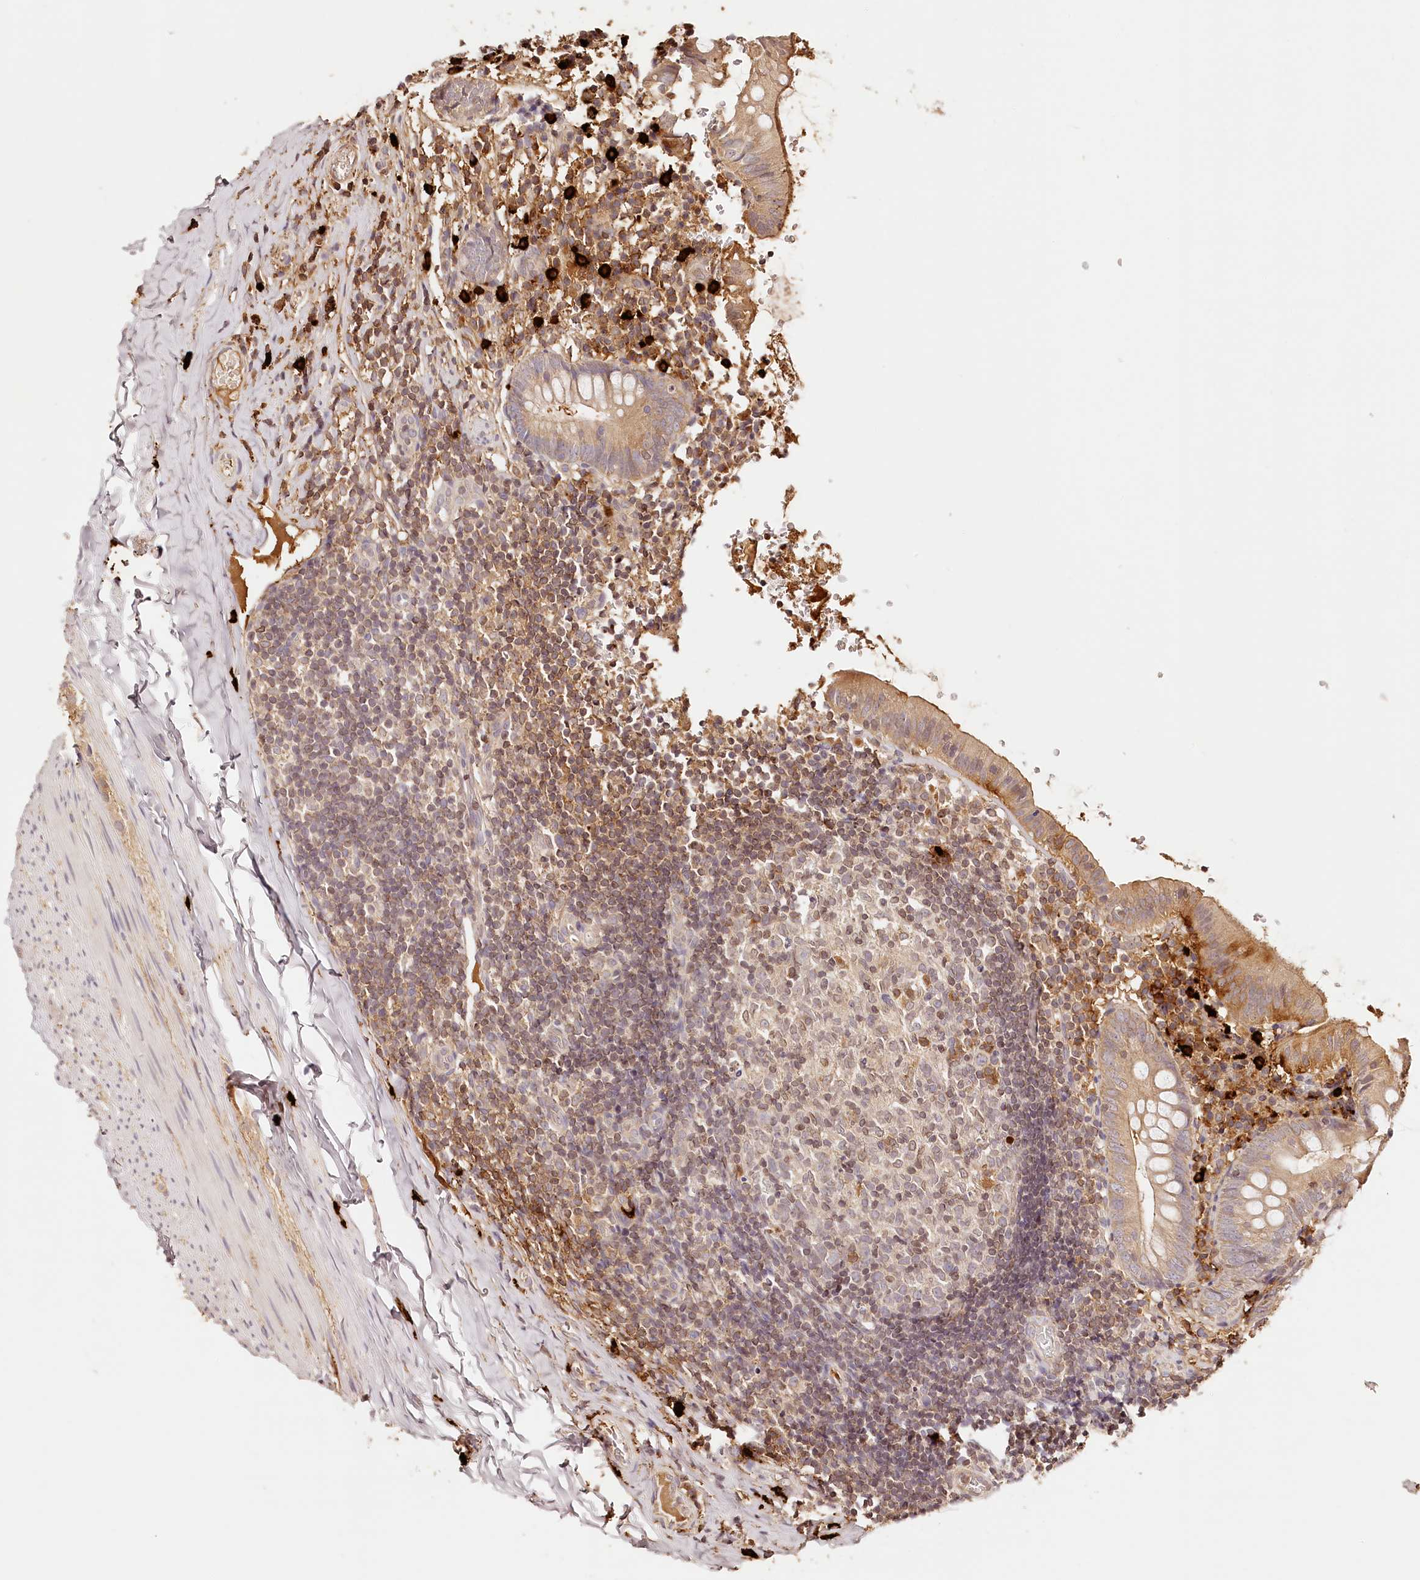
{"staining": {"intensity": "moderate", "quantity": ">75%", "location": "cytoplasmic/membranous"}, "tissue": "appendix", "cell_type": "Glandular cells", "image_type": "normal", "snomed": [{"axis": "morphology", "description": "Normal tissue, NOS"}, {"axis": "topography", "description": "Appendix"}], "caption": "Normal appendix exhibits moderate cytoplasmic/membranous positivity in approximately >75% of glandular cells.", "gene": "SYNGR1", "patient": {"sex": "male", "age": 8}}